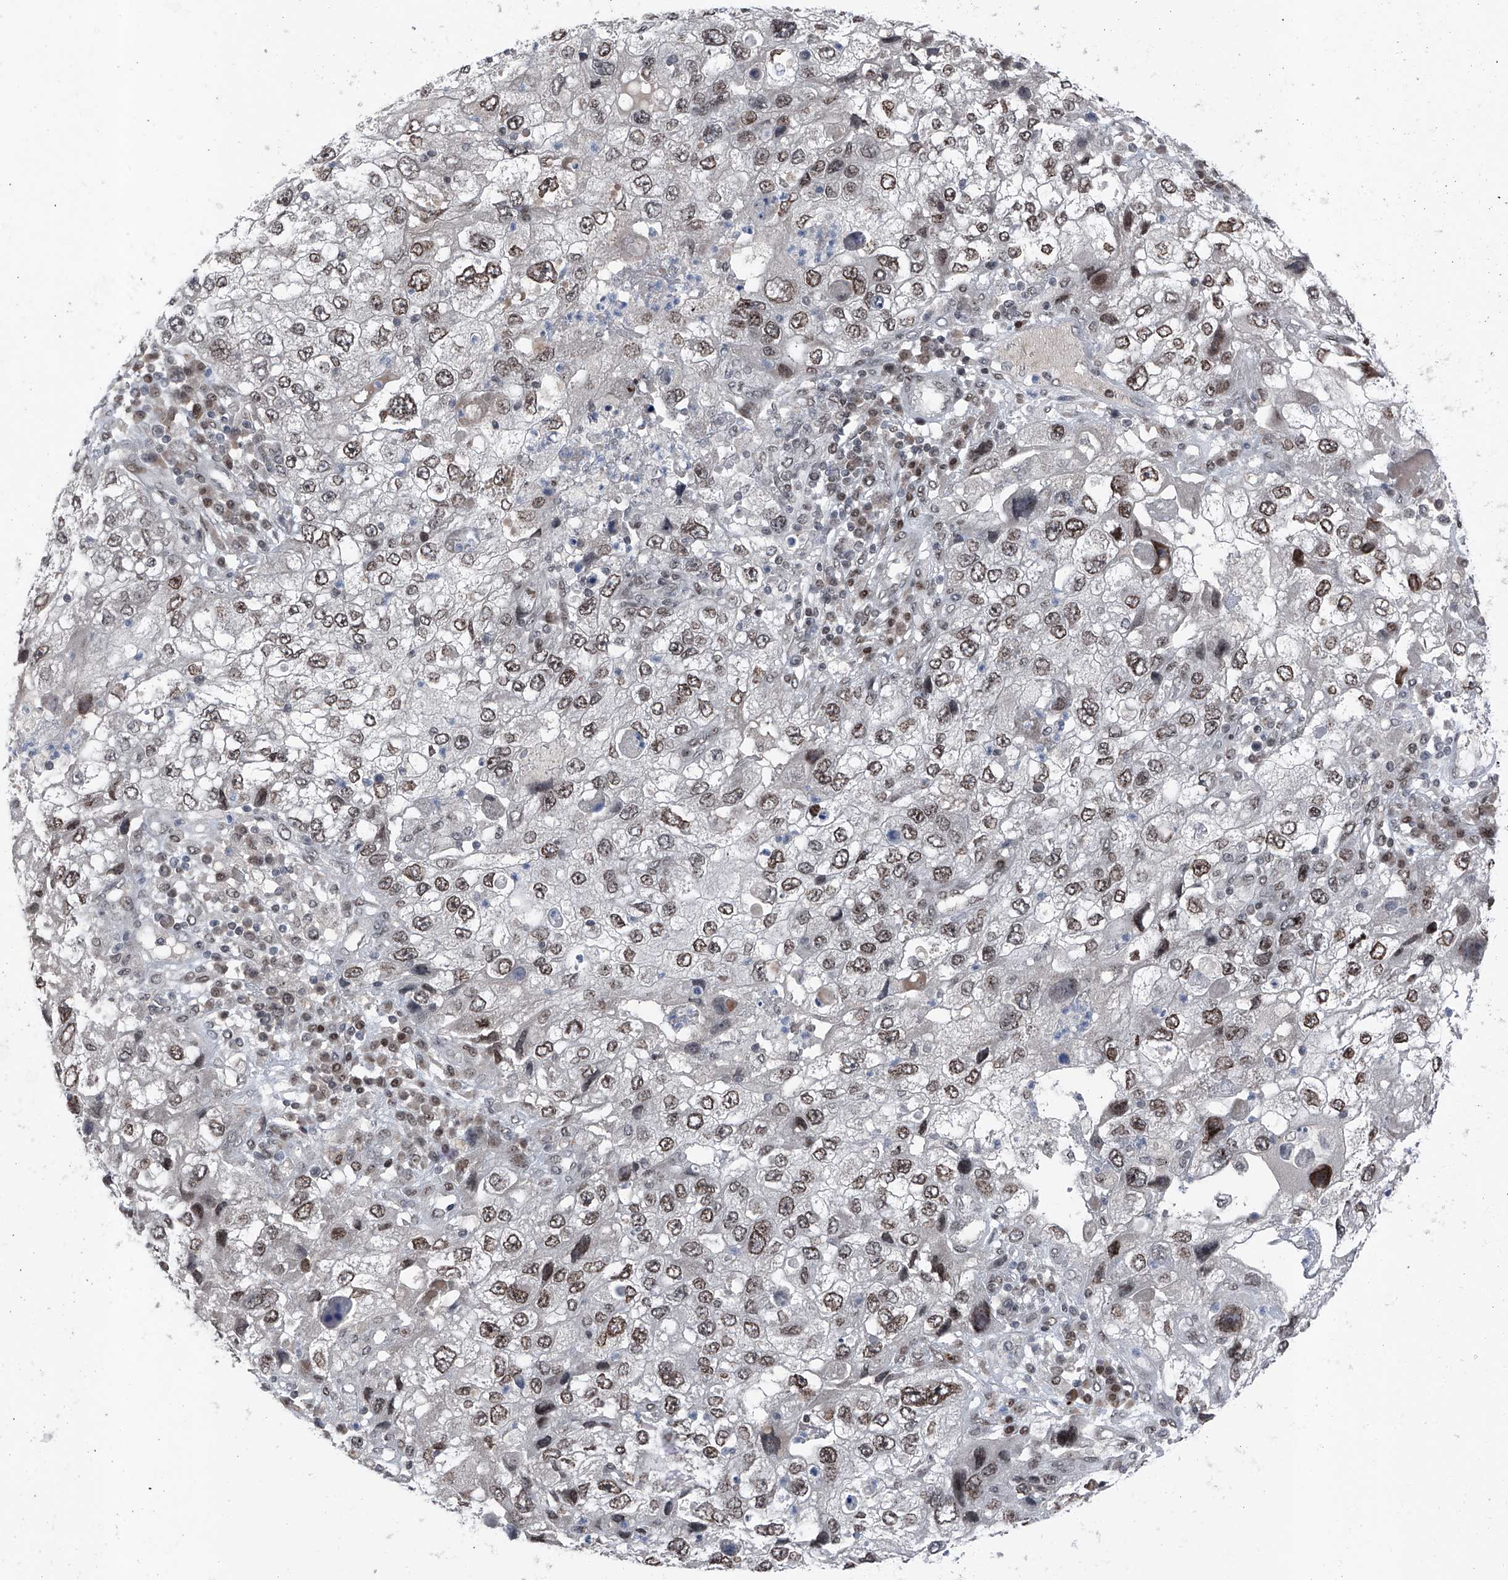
{"staining": {"intensity": "moderate", "quantity": ">75%", "location": "nuclear"}, "tissue": "endometrial cancer", "cell_type": "Tumor cells", "image_type": "cancer", "snomed": [{"axis": "morphology", "description": "Adenocarcinoma, NOS"}, {"axis": "topography", "description": "Endometrium"}], "caption": "The image demonstrates staining of adenocarcinoma (endometrial), revealing moderate nuclear protein positivity (brown color) within tumor cells. The staining is performed using DAB brown chromogen to label protein expression. The nuclei are counter-stained blue using hematoxylin.", "gene": "BMI1", "patient": {"sex": "female", "age": 49}}